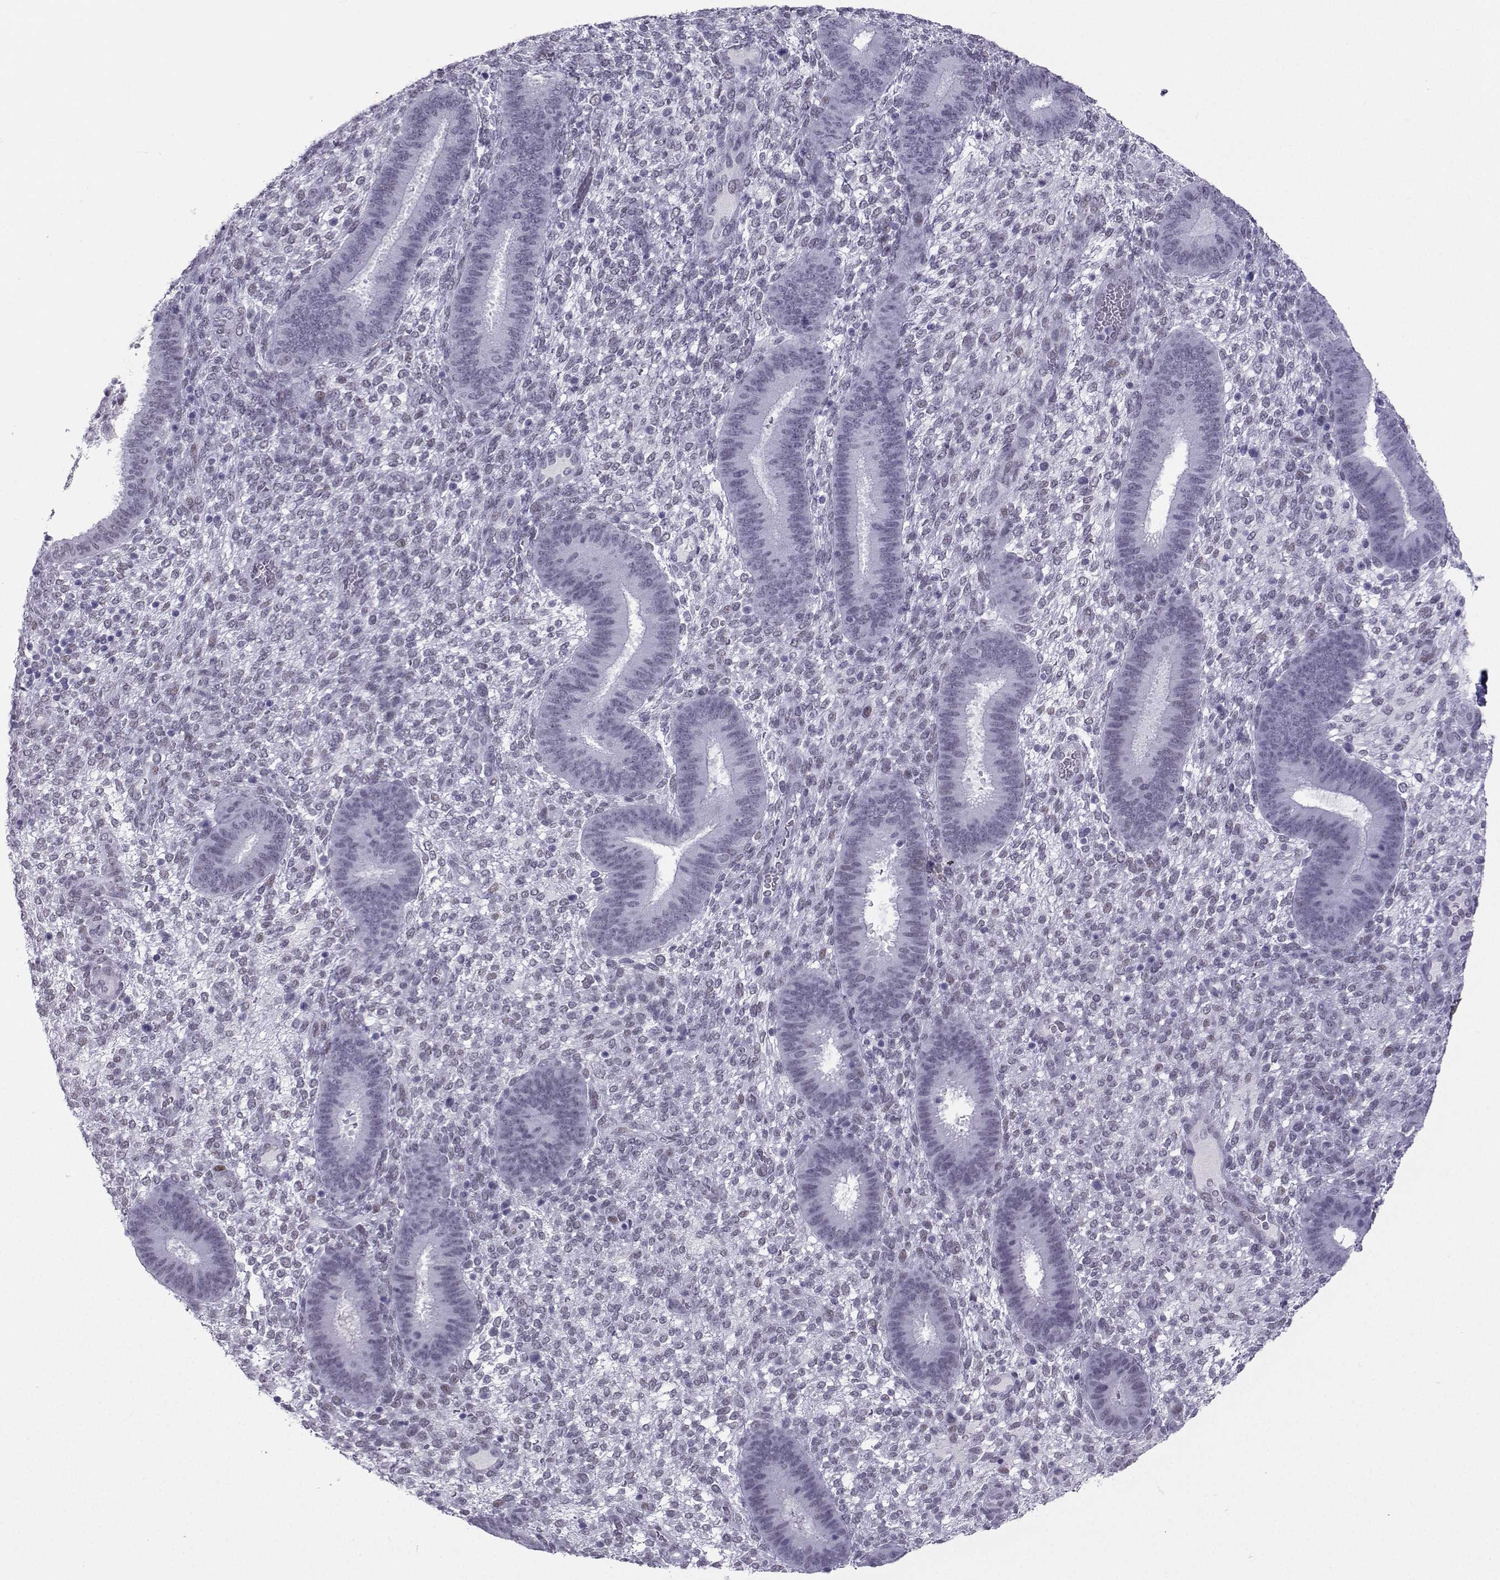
{"staining": {"intensity": "moderate", "quantity": "<25%", "location": "nuclear"}, "tissue": "endometrium", "cell_type": "Cells in endometrial stroma", "image_type": "normal", "snomed": [{"axis": "morphology", "description": "Normal tissue, NOS"}, {"axis": "topography", "description": "Endometrium"}], "caption": "Cells in endometrial stroma demonstrate low levels of moderate nuclear expression in about <25% of cells in normal endometrium.", "gene": "LORICRIN", "patient": {"sex": "female", "age": 39}}